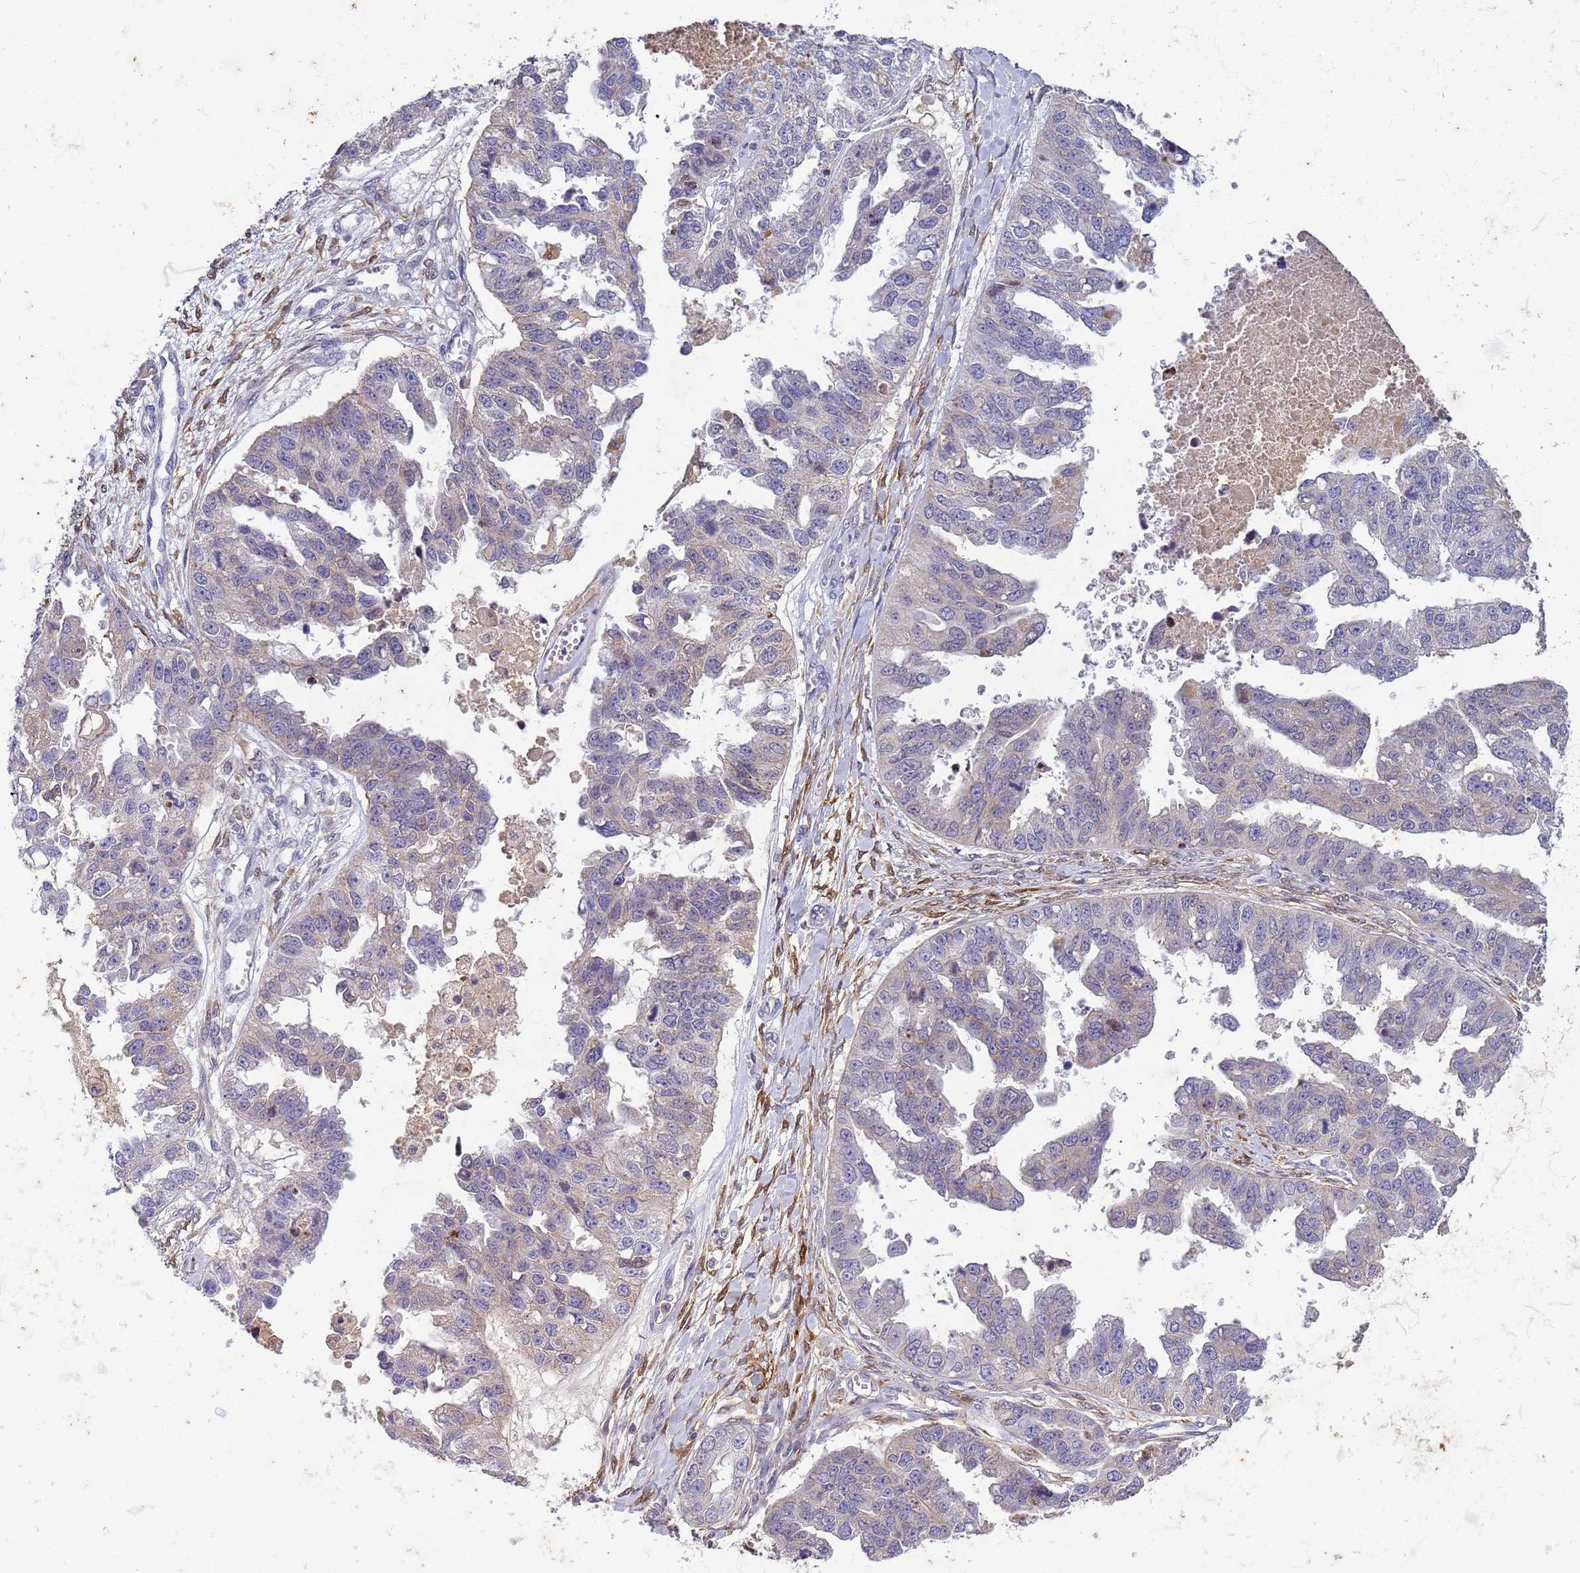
{"staining": {"intensity": "negative", "quantity": "none", "location": "none"}, "tissue": "ovarian cancer", "cell_type": "Tumor cells", "image_type": "cancer", "snomed": [{"axis": "morphology", "description": "Cystadenocarcinoma, serous, NOS"}, {"axis": "topography", "description": "Ovary"}], "caption": "There is no significant positivity in tumor cells of serous cystadenocarcinoma (ovarian).", "gene": "PLCXD3", "patient": {"sex": "female", "age": 58}}